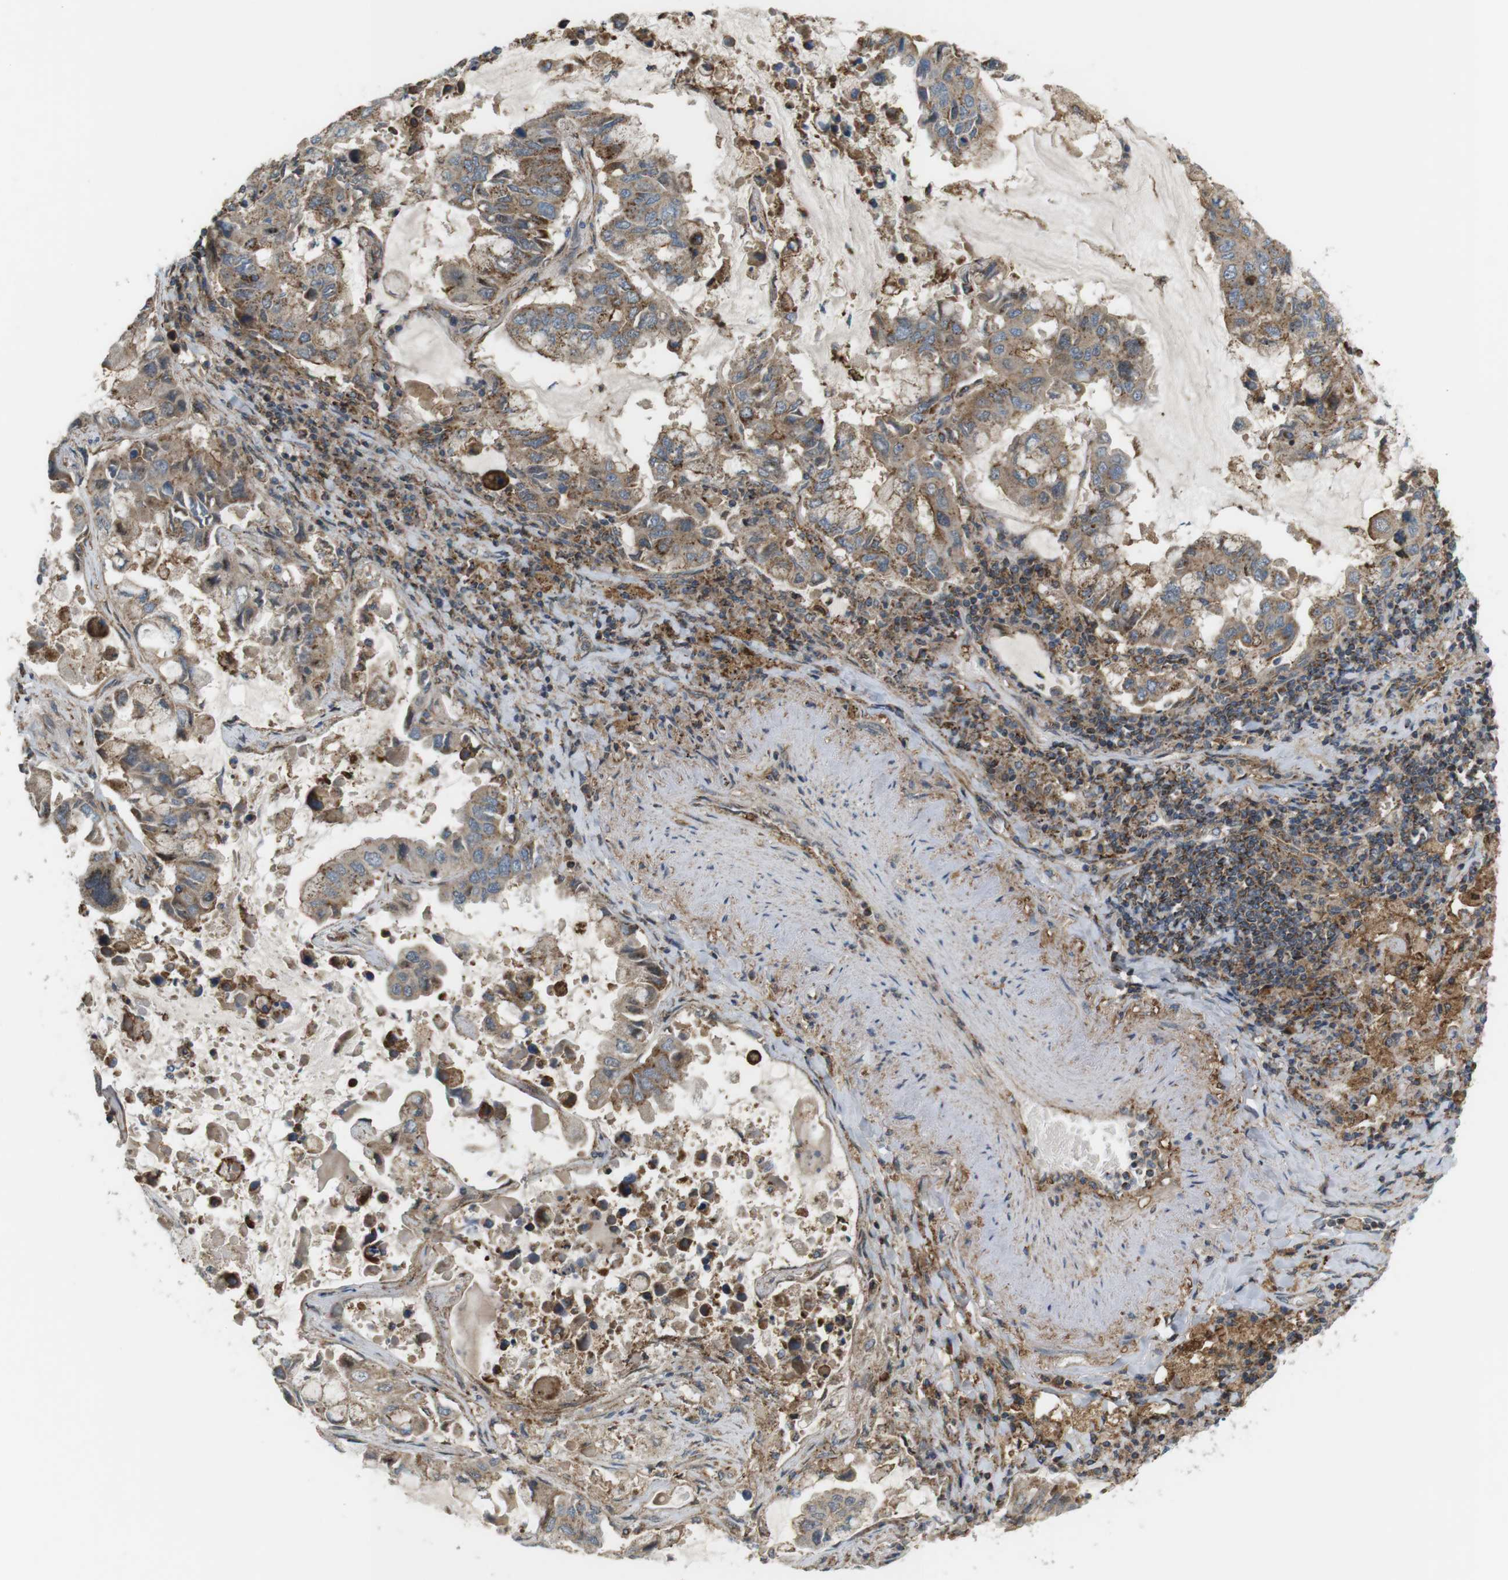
{"staining": {"intensity": "weak", "quantity": ">75%", "location": "cytoplasmic/membranous"}, "tissue": "lung cancer", "cell_type": "Tumor cells", "image_type": "cancer", "snomed": [{"axis": "morphology", "description": "Adenocarcinoma, NOS"}, {"axis": "topography", "description": "Lung"}], "caption": "Weak cytoplasmic/membranous protein expression is appreciated in about >75% of tumor cells in lung adenocarcinoma.", "gene": "DDAH2", "patient": {"sex": "male", "age": 64}}